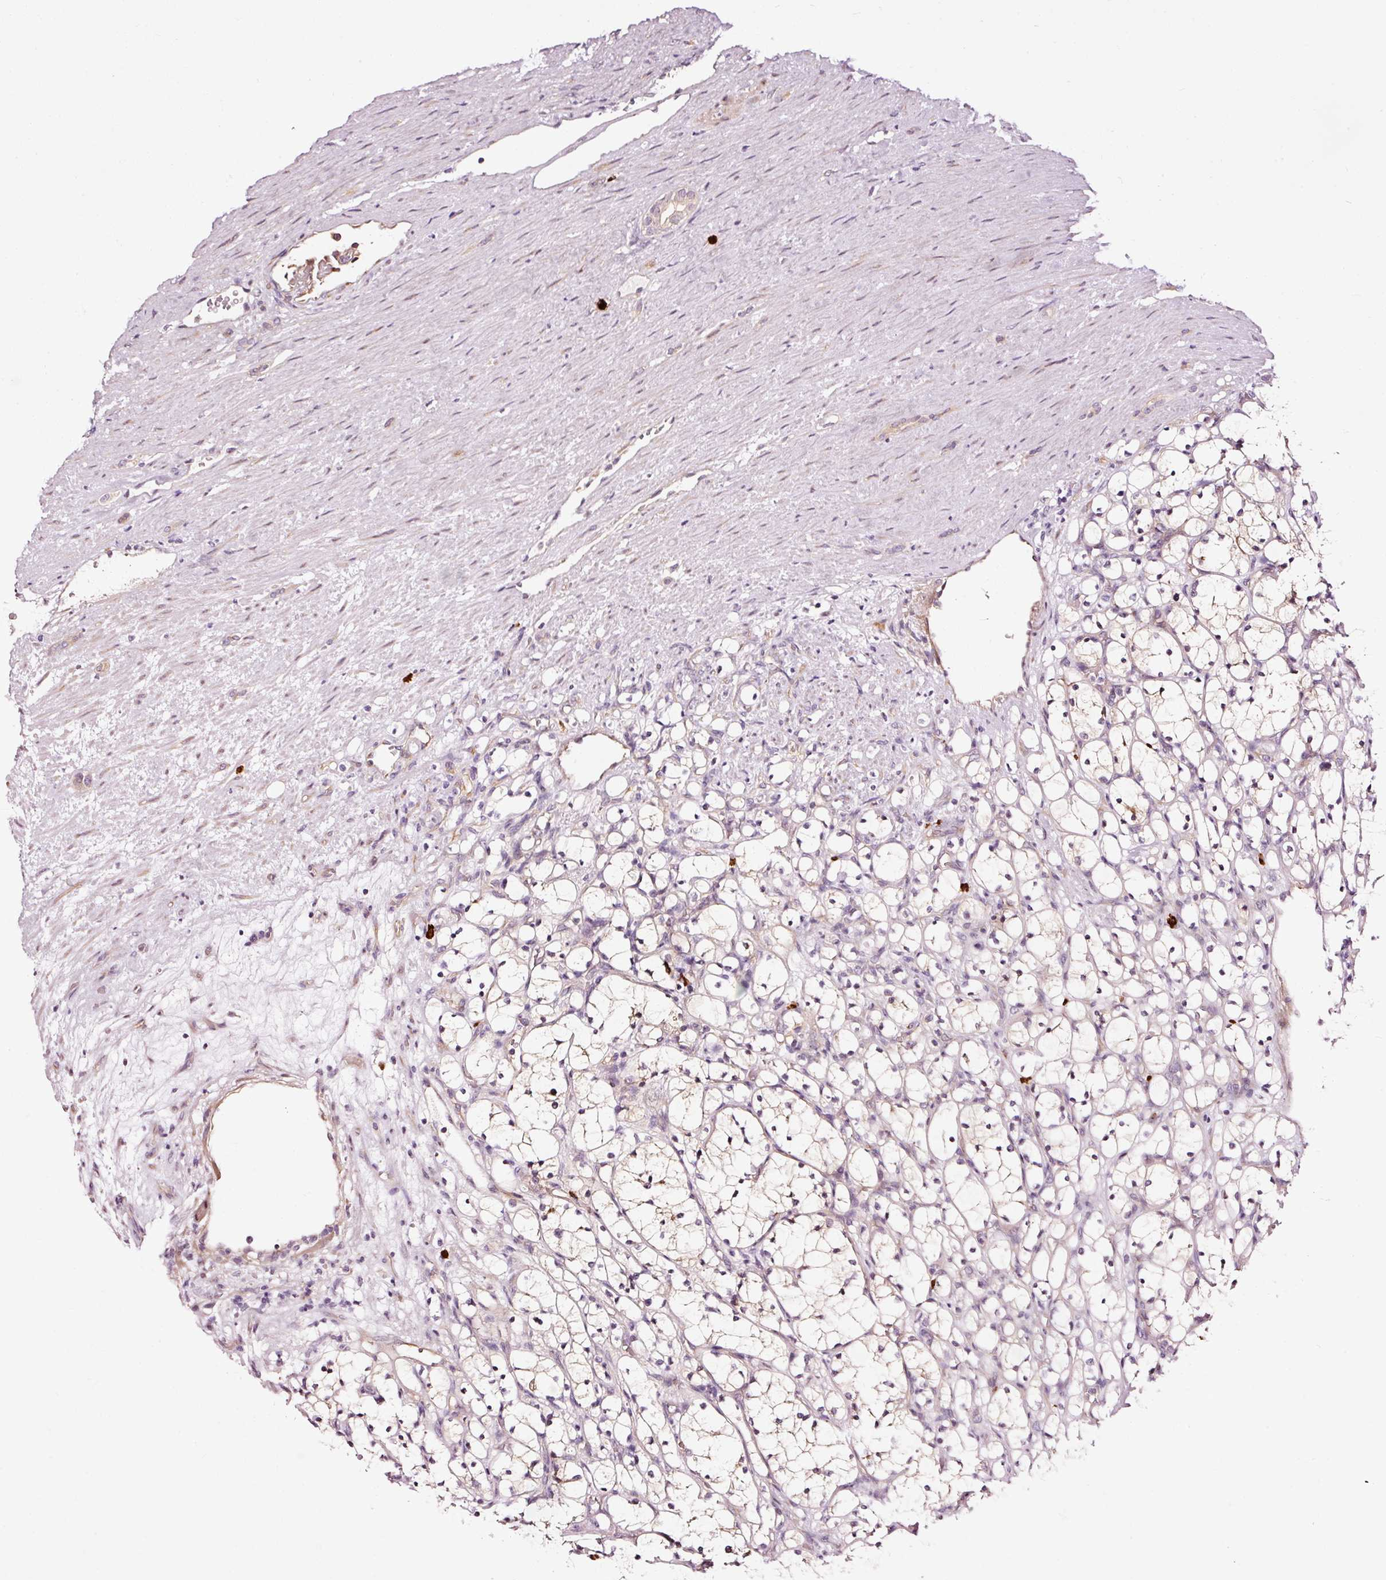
{"staining": {"intensity": "negative", "quantity": "none", "location": "none"}, "tissue": "renal cancer", "cell_type": "Tumor cells", "image_type": "cancer", "snomed": [{"axis": "morphology", "description": "Adenocarcinoma, NOS"}, {"axis": "topography", "description": "Kidney"}], "caption": "An immunohistochemistry micrograph of renal cancer (adenocarcinoma) is shown. There is no staining in tumor cells of renal cancer (adenocarcinoma). (Brightfield microscopy of DAB immunohistochemistry at high magnification).", "gene": "UTP14A", "patient": {"sex": "female", "age": 69}}